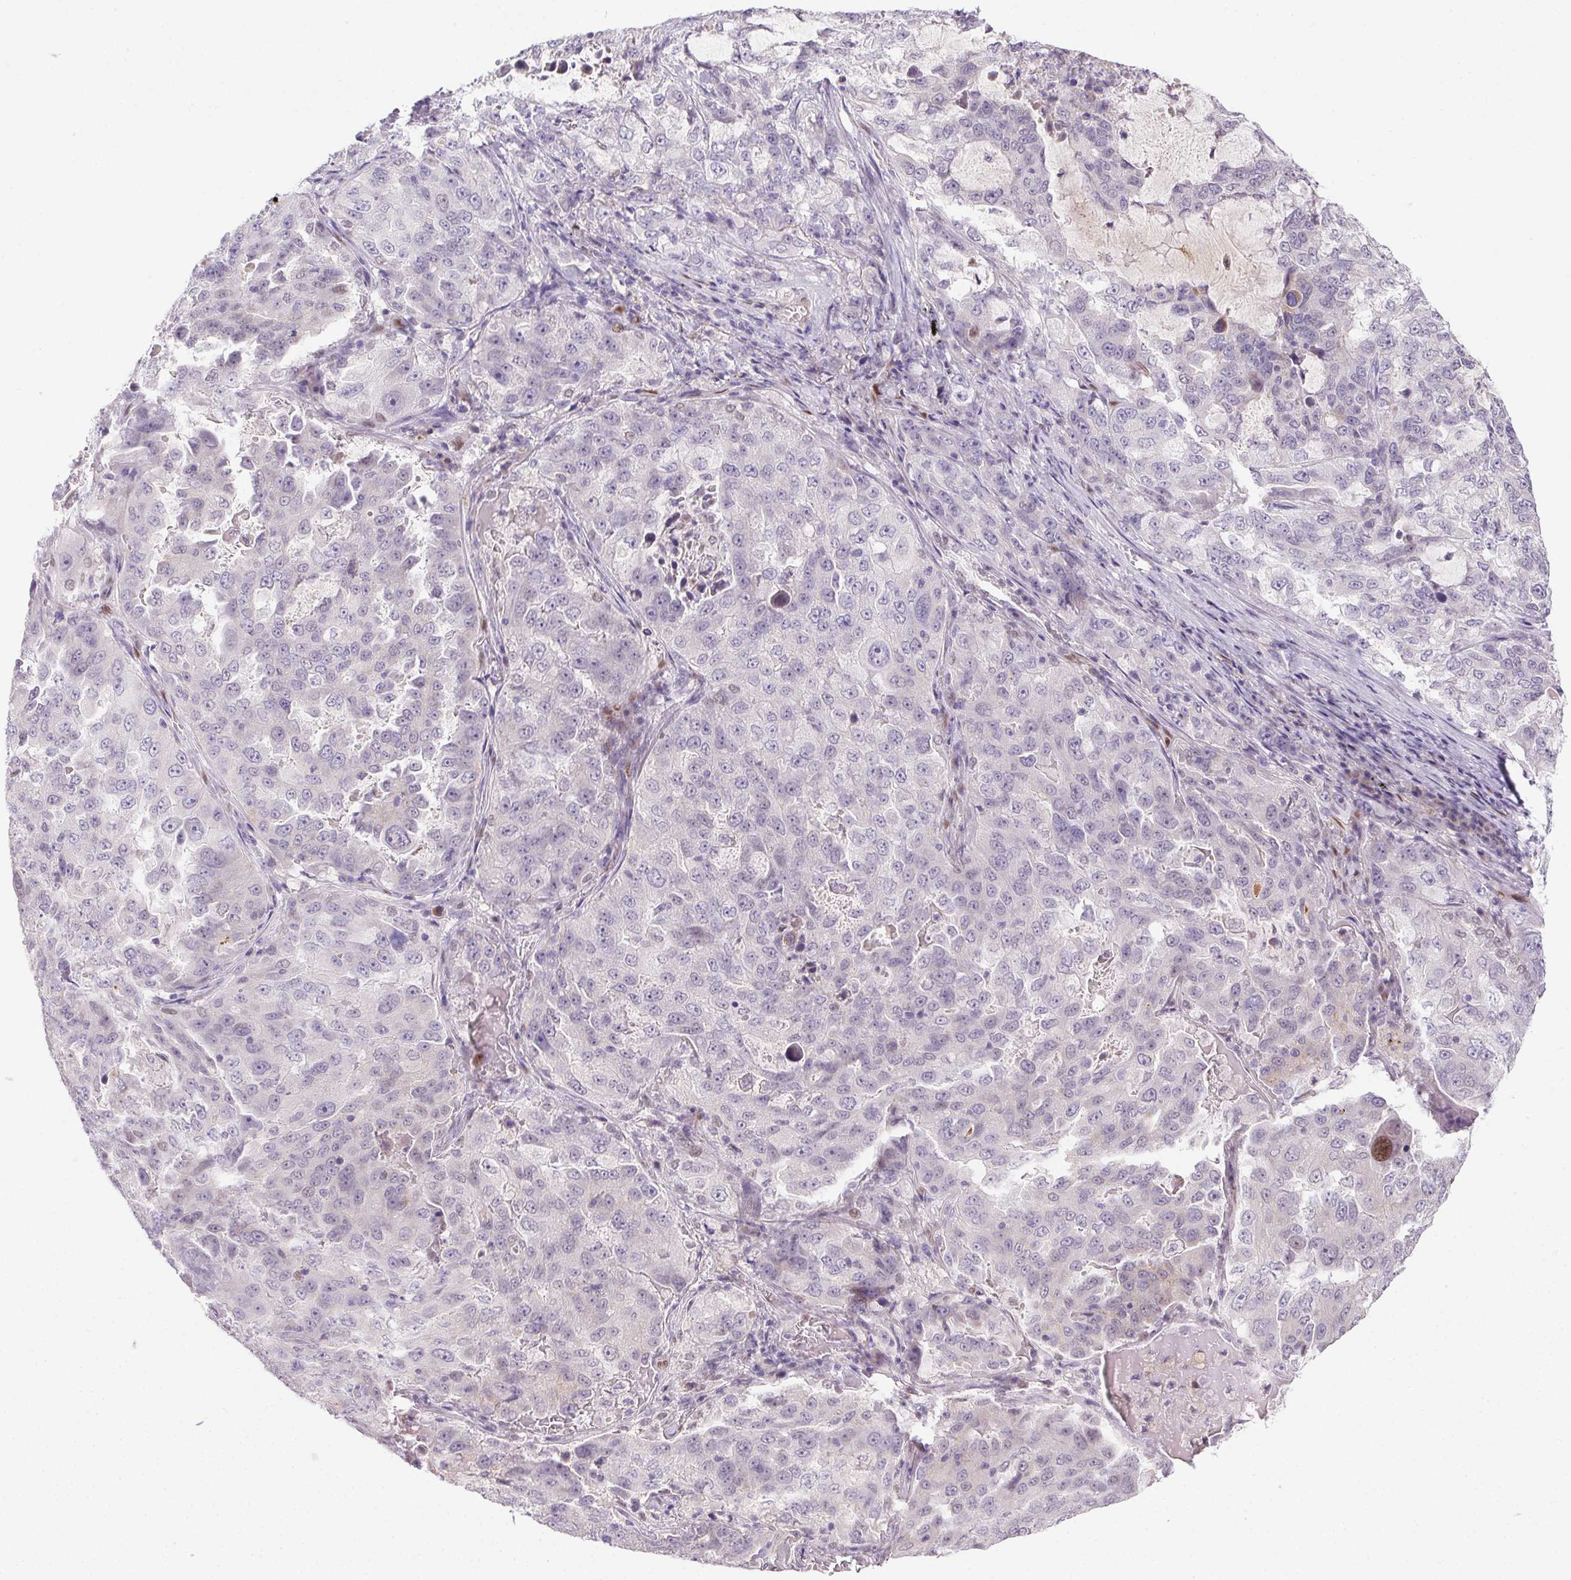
{"staining": {"intensity": "negative", "quantity": "none", "location": "none"}, "tissue": "lung cancer", "cell_type": "Tumor cells", "image_type": "cancer", "snomed": [{"axis": "morphology", "description": "Adenocarcinoma, NOS"}, {"axis": "topography", "description": "Lung"}], "caption": "Human adenocarcinoma (lung) stained for a protein using immunohistochemistry reveals no positivity in tumor cells.", "gene": "SP9", "patient": {"sex": "female", "age": 61}}